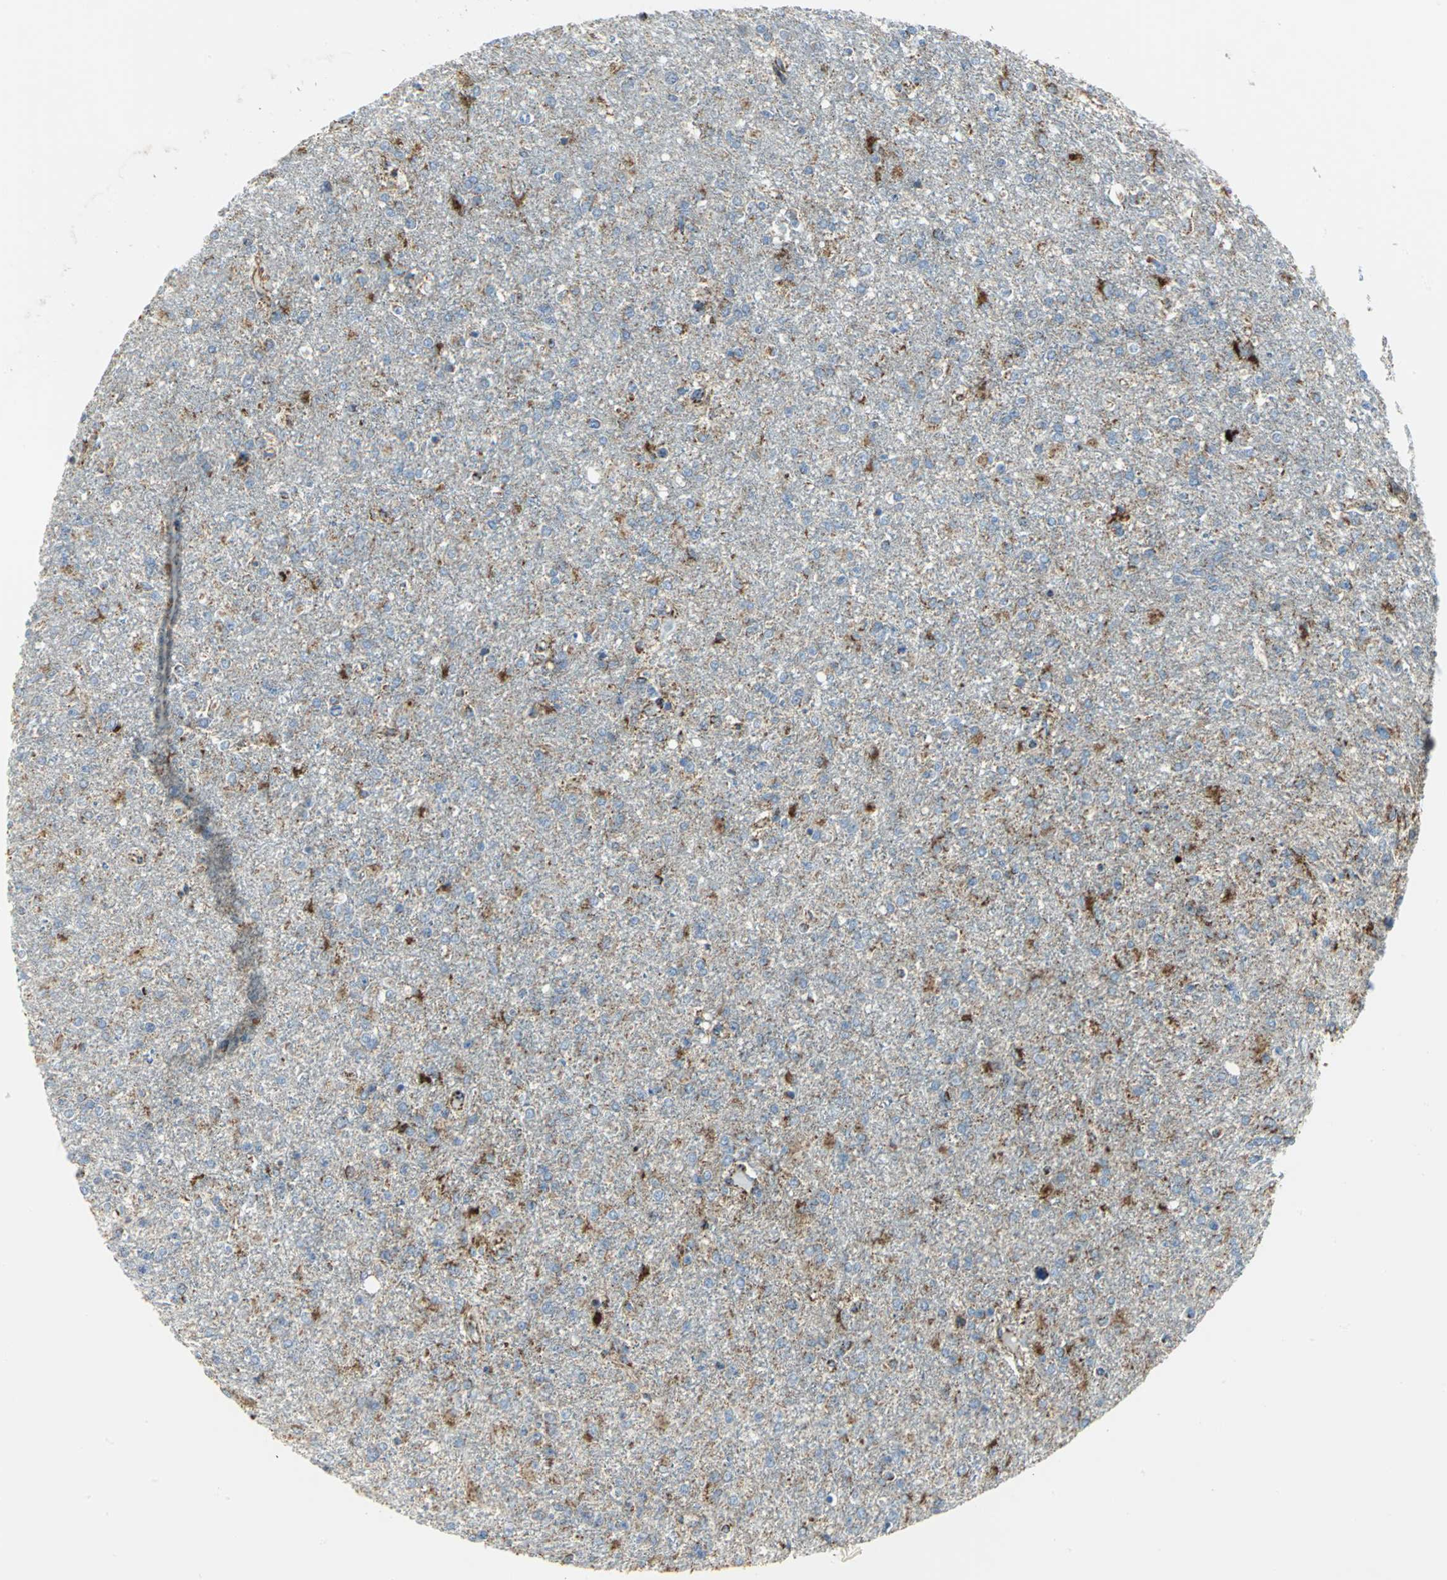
{"staining": {"intensity": "moderate", "quantity": "25%-75%", "location": "cytoplasmic/membranous"}, "tissue": "glioma", "cell_type": "Tumor cells", "image_type": "cancer", "snomed": [{"axis": "morphology", "description": "Glioma, malignant, High grade"}, {"axis": "topography", "description": "Cerebral cortex"}], "caption": "Protein staining reveals moderate cytoplasmic/membranous positivity in about 25%-75% of tumor cells in malignant glioma (high-grade).", "gene": "NTRK1", "patient": {"sex": "male", "age": 76}}